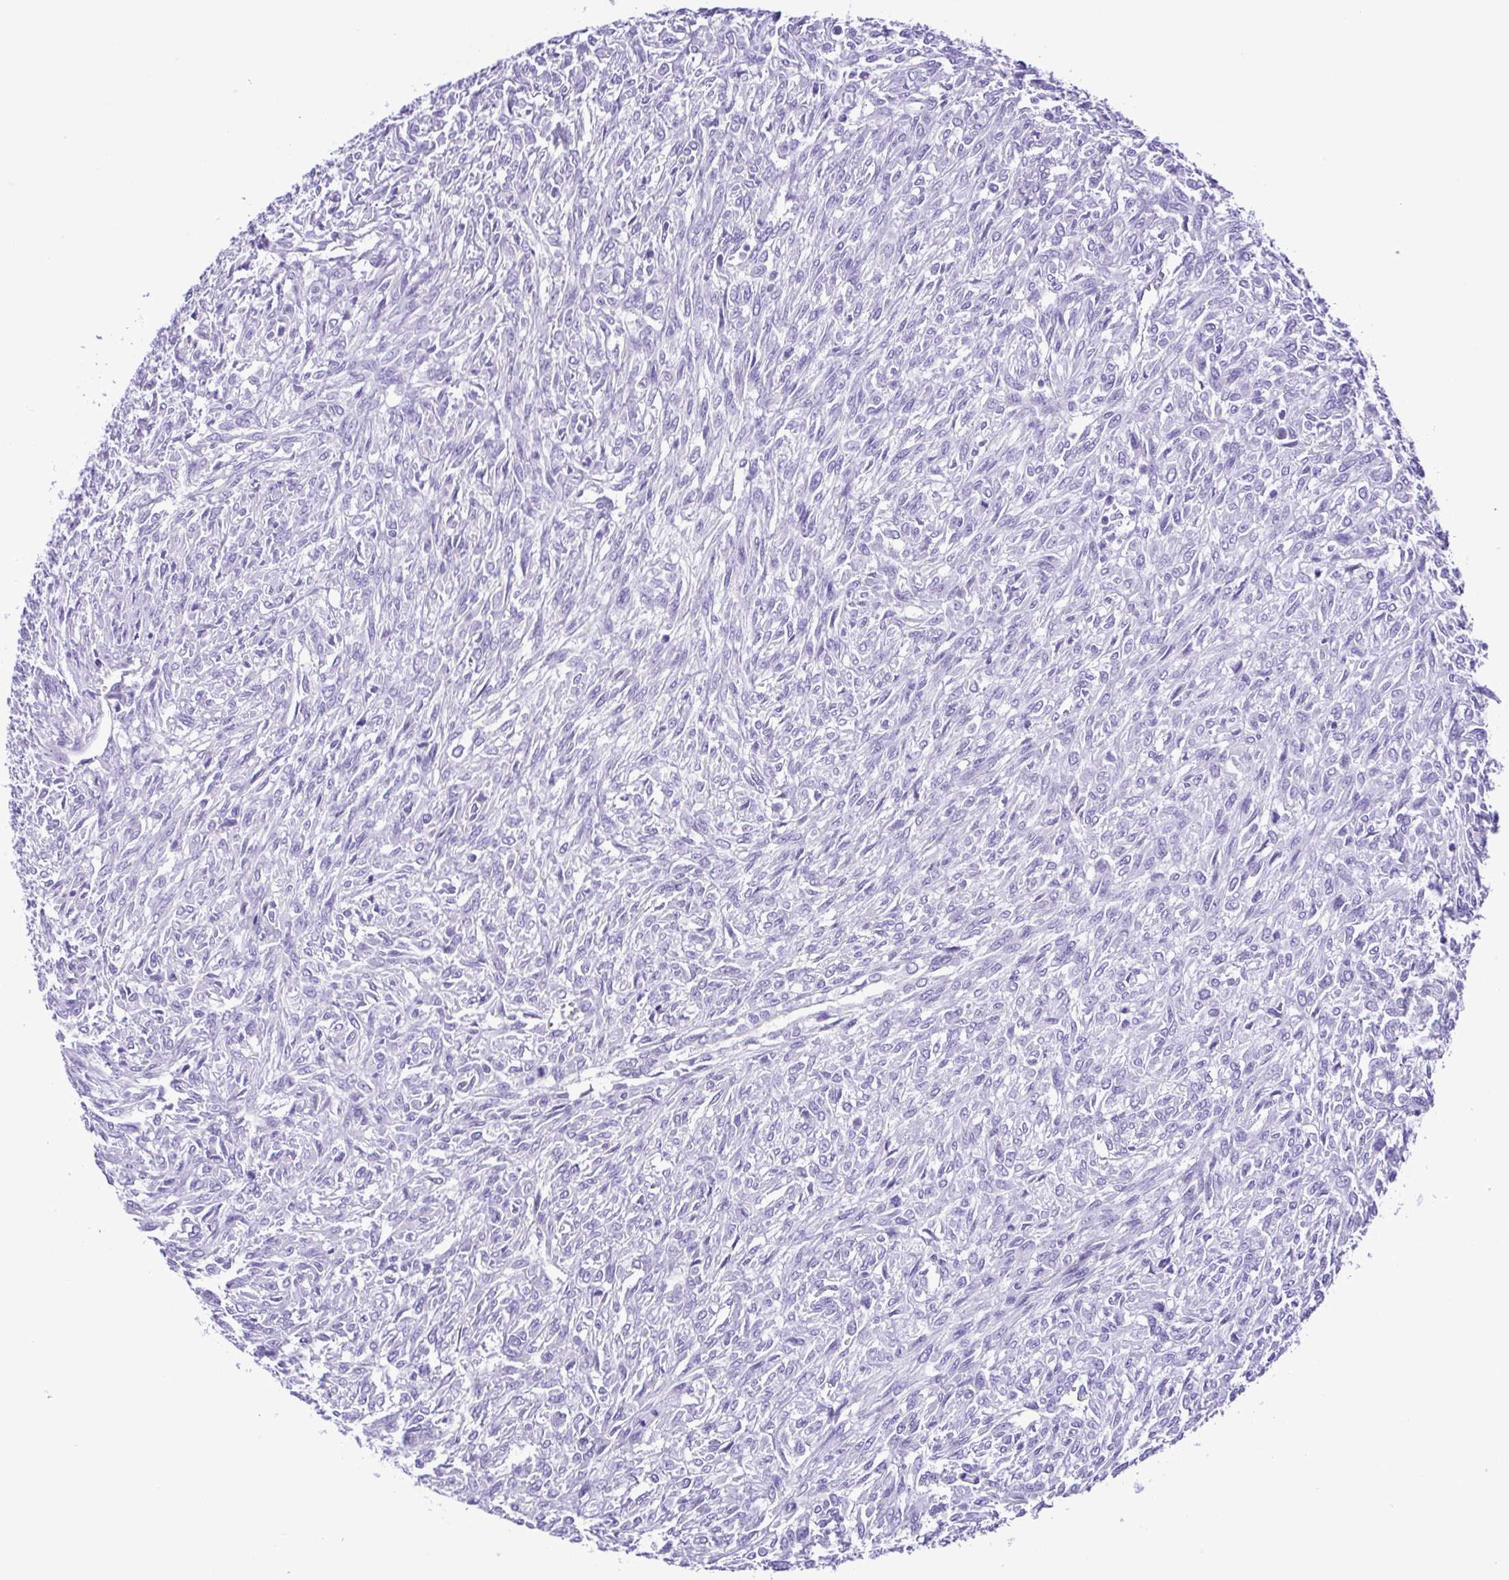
{"staining": {"intensity": "negative", "quantity": "none", "location": "none"}, "tissue": "renal cancer", "cell_type": "Tumor cells", "image_type": "cancer", "snomed": [{"axis": "morphology", "description": "Adenocarcinoma, NOS"}, {"axis": "topography", "description": "Kidney"}], "caption": "Image shows no significant protein expression in tumor cells of adenocarcinoma (renal).", "gene": "PAK3", "patient": {"sex": "male", "age": 58}}